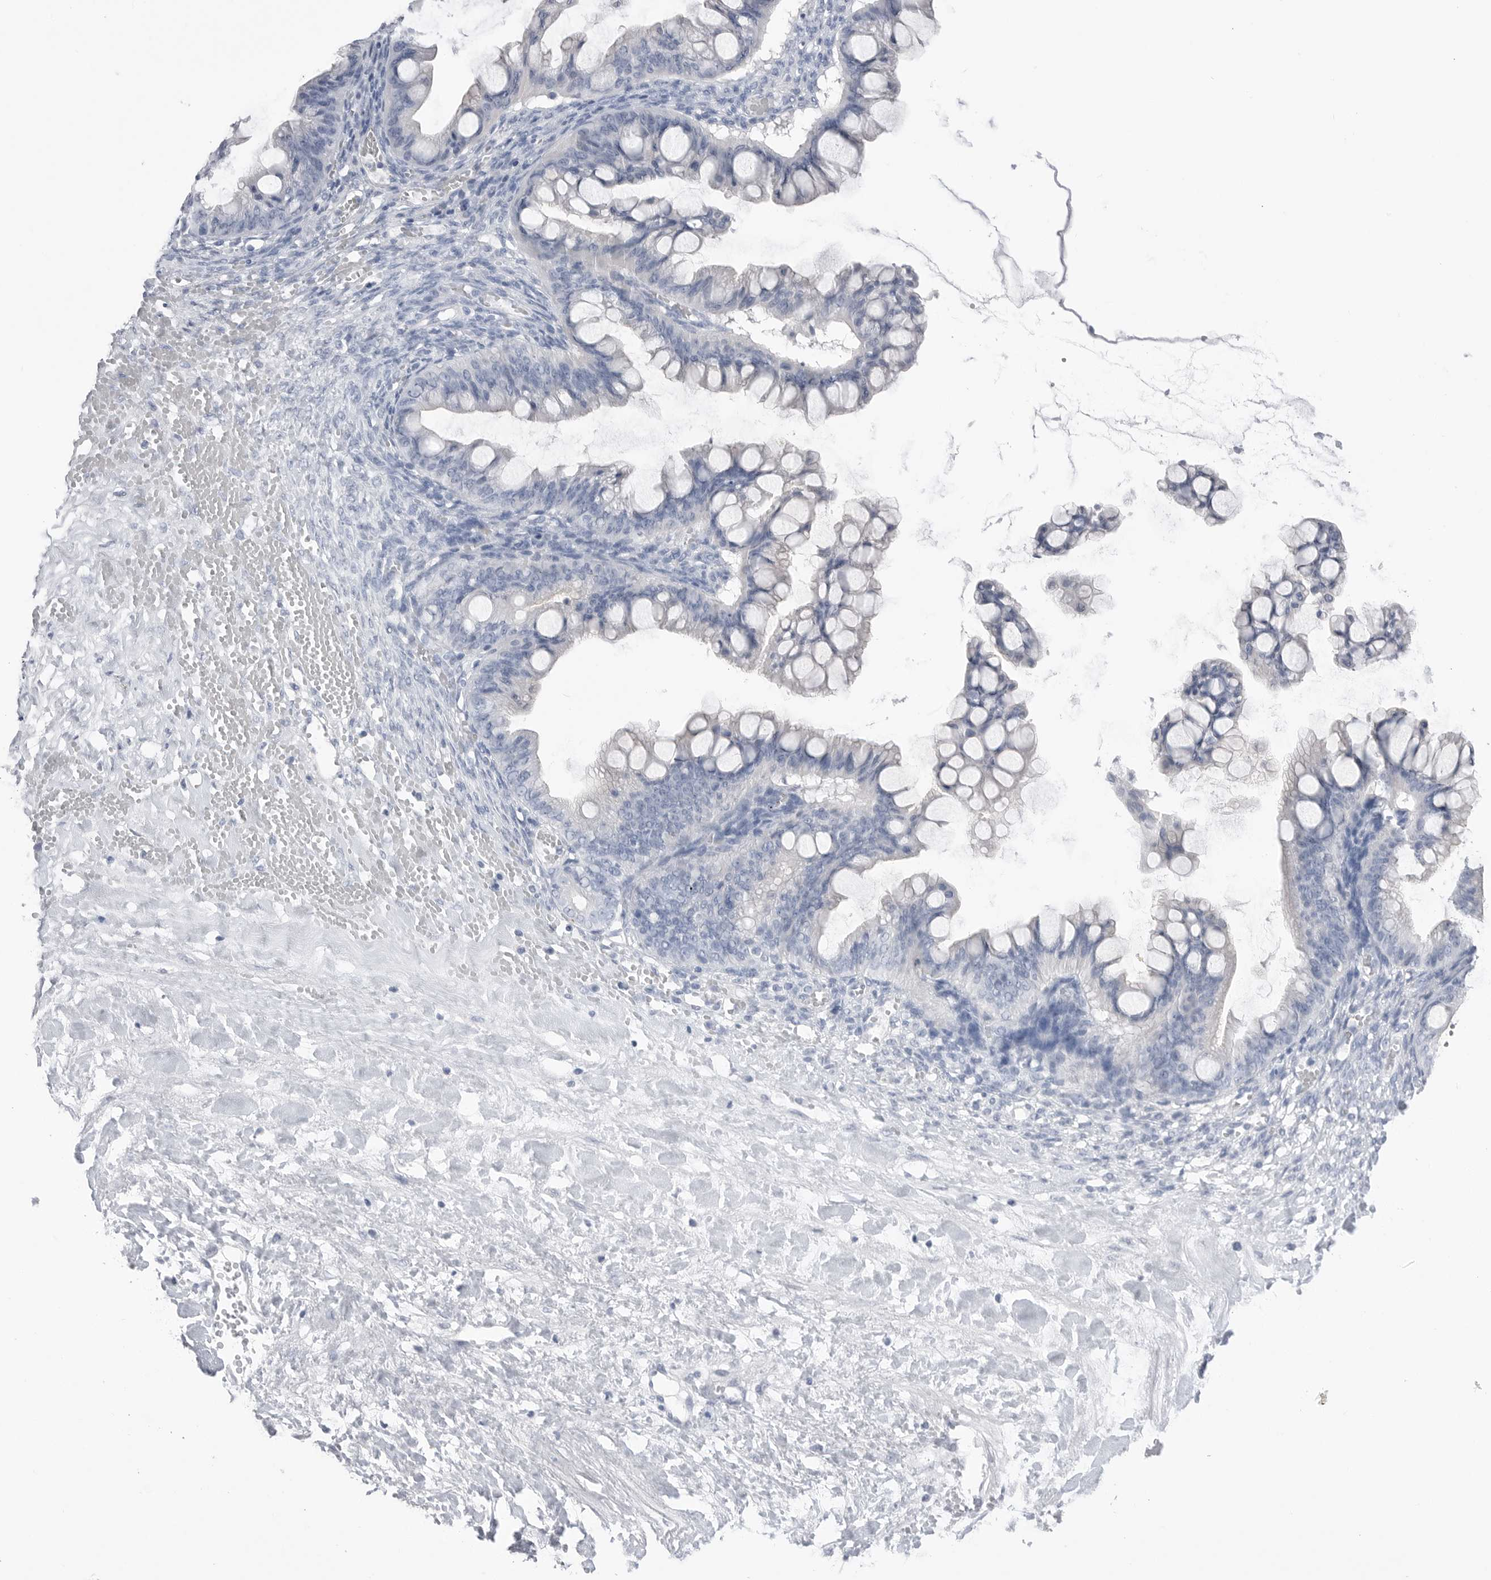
{"staining": {"intensity": "negative", "quantity": "none", "location": "none"}, "tissue": "ovarian cancer", "cell_type": "Tumor cells", "image_type": "cancer", "snomed": [{"axis": "morphology", "description": "Cystadenocarcinoma, mucinous, NOS"}, {"axis": "topography", "description": "Ovary"}], "caption": "Protein analysis of ovarian cancer displays no significant positivity in tumor cells.", "gene": "ABHD12", "patient": {"sex": "female", "age": 73}}